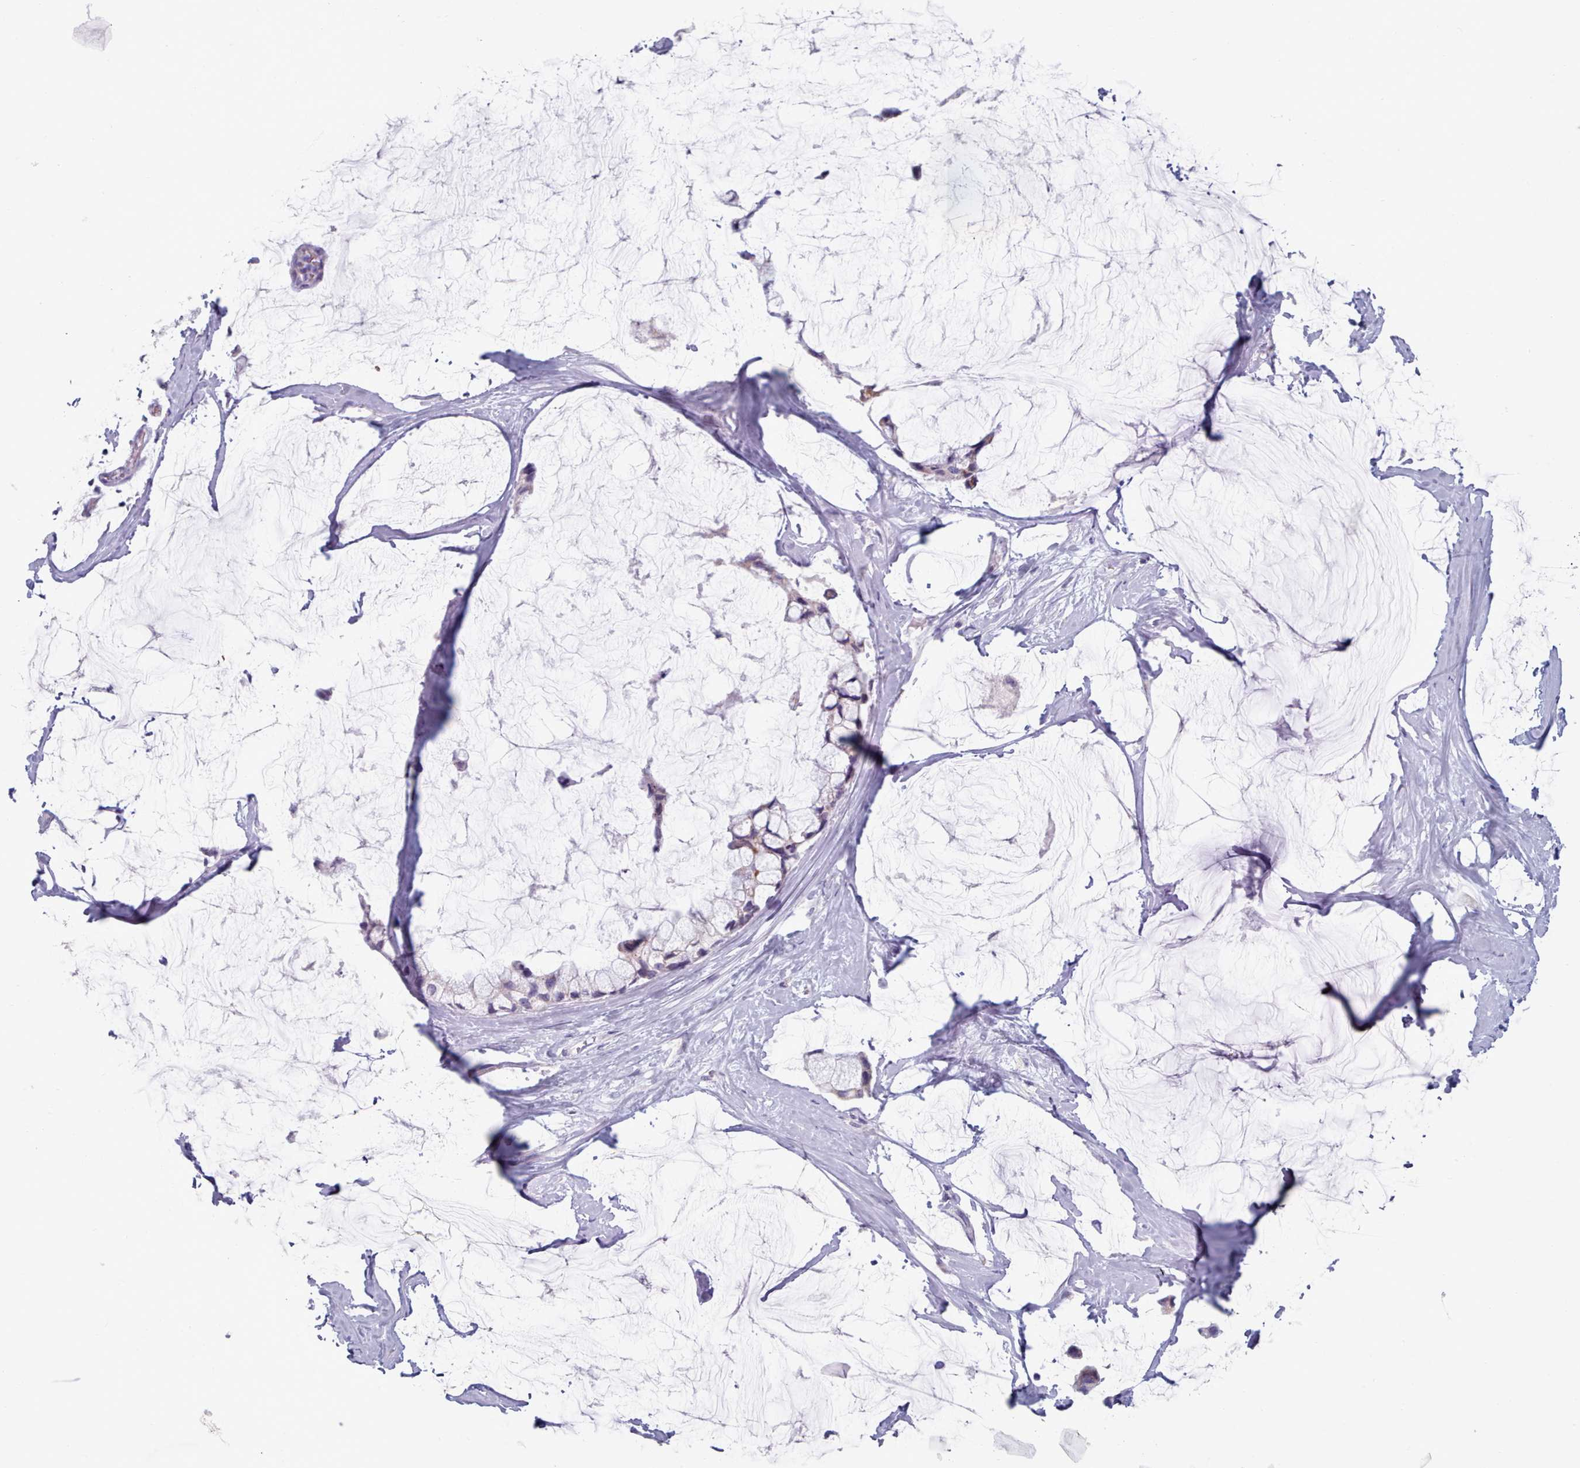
{"staining": {"intensity": "weak", "quantity": "<25%", "location": "cytoplasmic/membranous"}, "tissue": "ovarian cancer", "cell_type": "Tumor cells", "image_type": "cancer", "snomed": [{"axis": "morphology", "description": "Cystadenocarcinoma, mucinous, NOS"}, {"axis": "topography", "description": "Ovary"}], "caption": "Tumor cells are negative for protein expression in human ovarian mucinous cystadenocarcinoma.", "gene": "FAM170B", "patient": {"sex": "female", "age": 39}}